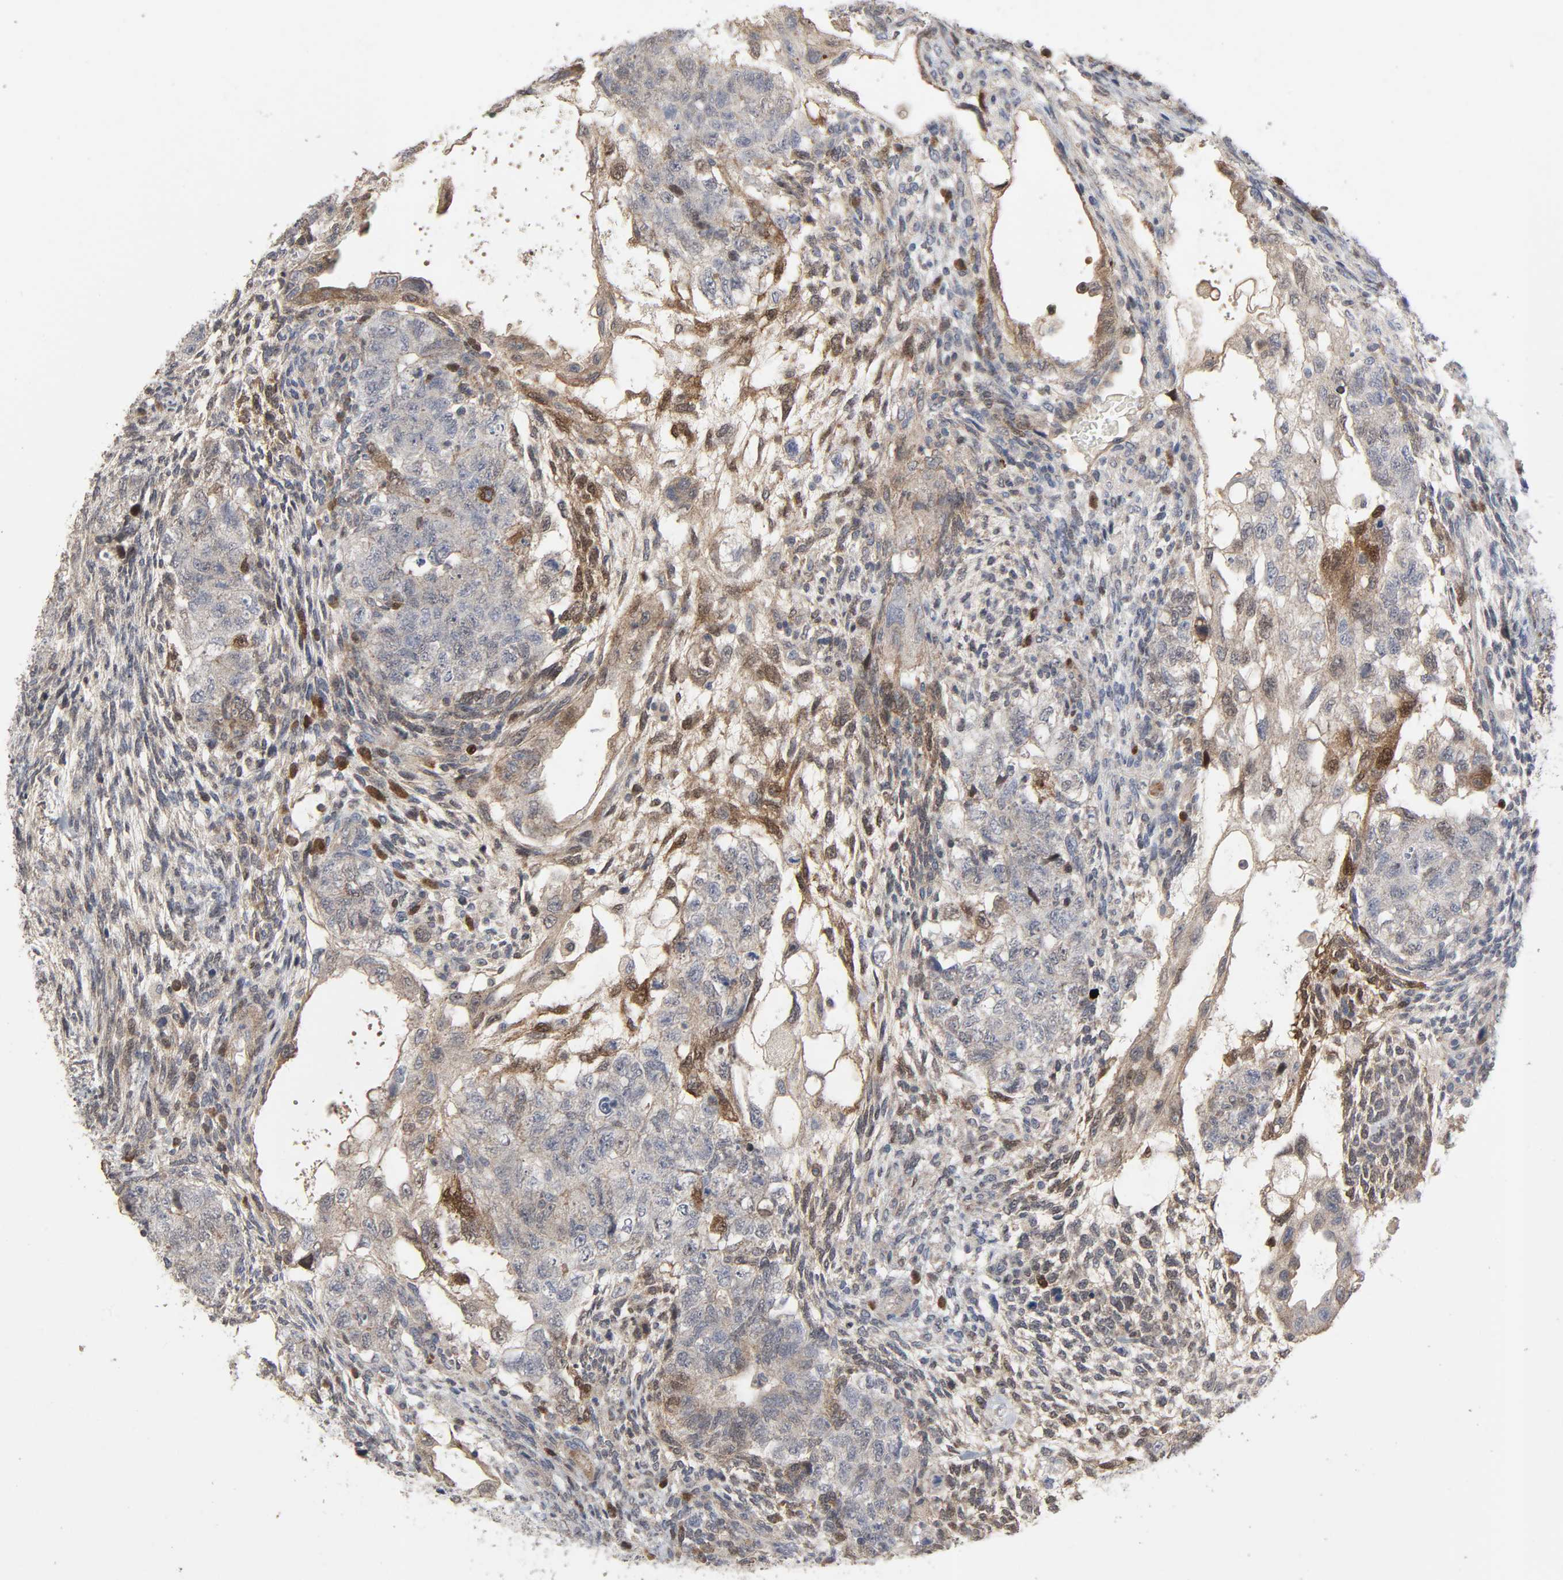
{"staining": {"intensity": "weak", "quantity": "25%-75%", "location": "cytoplasmic/membranous,nuclear"}, "tissue": "testis cancer", "cell_type": "Tumor cells", "image_type": "cancer", "snomed": [{"axis": "morphology", "description": "Normal tissue, NOS"}, {"axis": "morphology", "description": "Carcinoma, Embryonal, NOS"}, {"axis": "topography", "description": "Testis"}], "caption": "A micrograph of testis cancer stained for a protein exhibits weak cytoplasmic/membranous and nuclear brown staining in tumor cells.", "gene": "CDK6", "patient": {"sex": "male", "age": 36}}